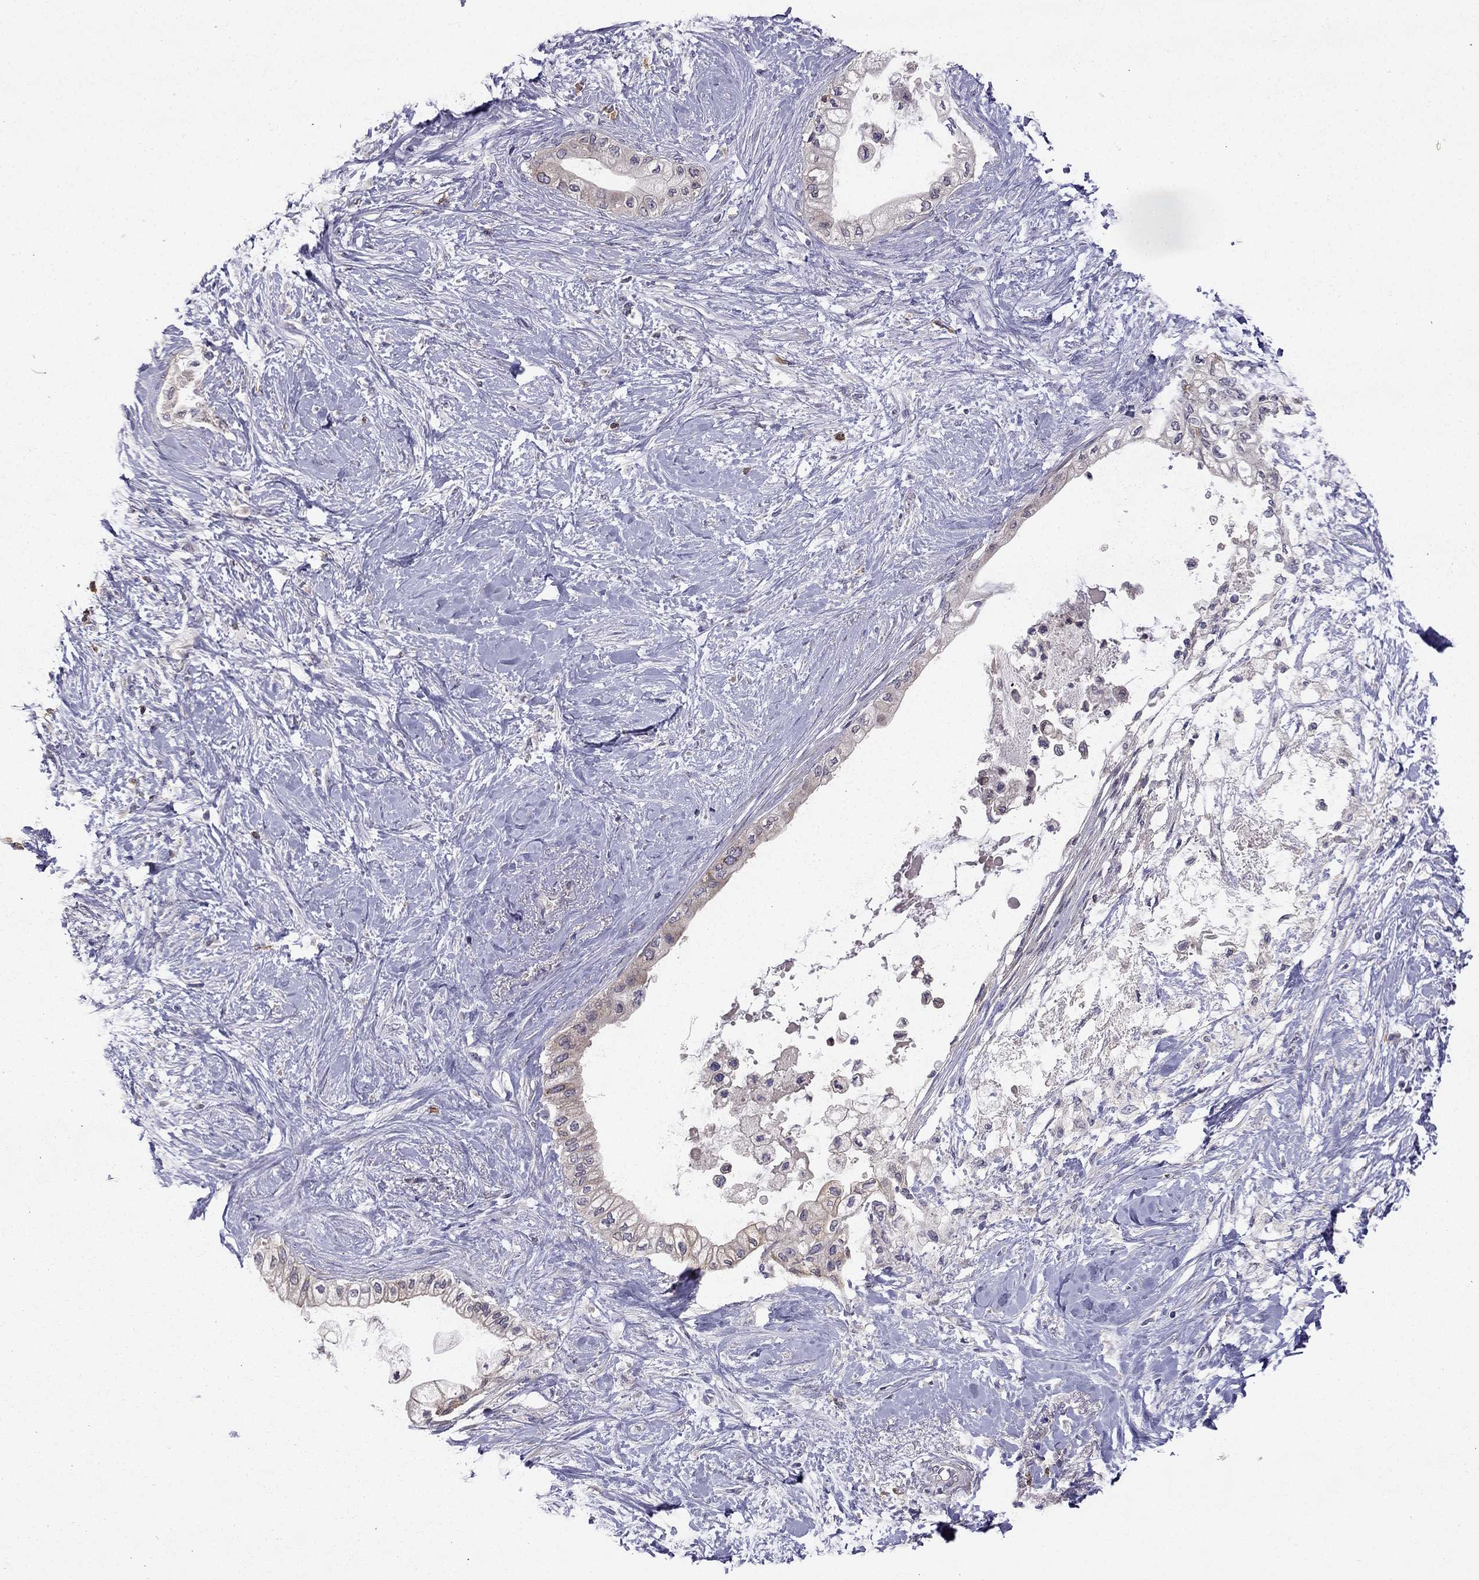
{"staining": {"intensity": "negative", "quantity": "none", "location": "none"}, "tissue": "pancreatic cancer", "cell_type": "Tumor cells", "image_type": "cancer", "snomed": [{"axis": "morphology", "description": "Normal tissue, NOS"}, {"axis": "morphology", "description": "Adenocarcinoma, NOS"}, {"axis": "topography", "description": "Pancreas"}, {"axis": "topography", "description": "Duodenum"}], "caption": "A high-resolution image shows immunohistochemistry (IHC) staining of adenocarcinoma (pancreatic), which shows no significant expression in tumor cells.", "gene": "STXBP5", "patient": {"sex": "female", "age": 60}}